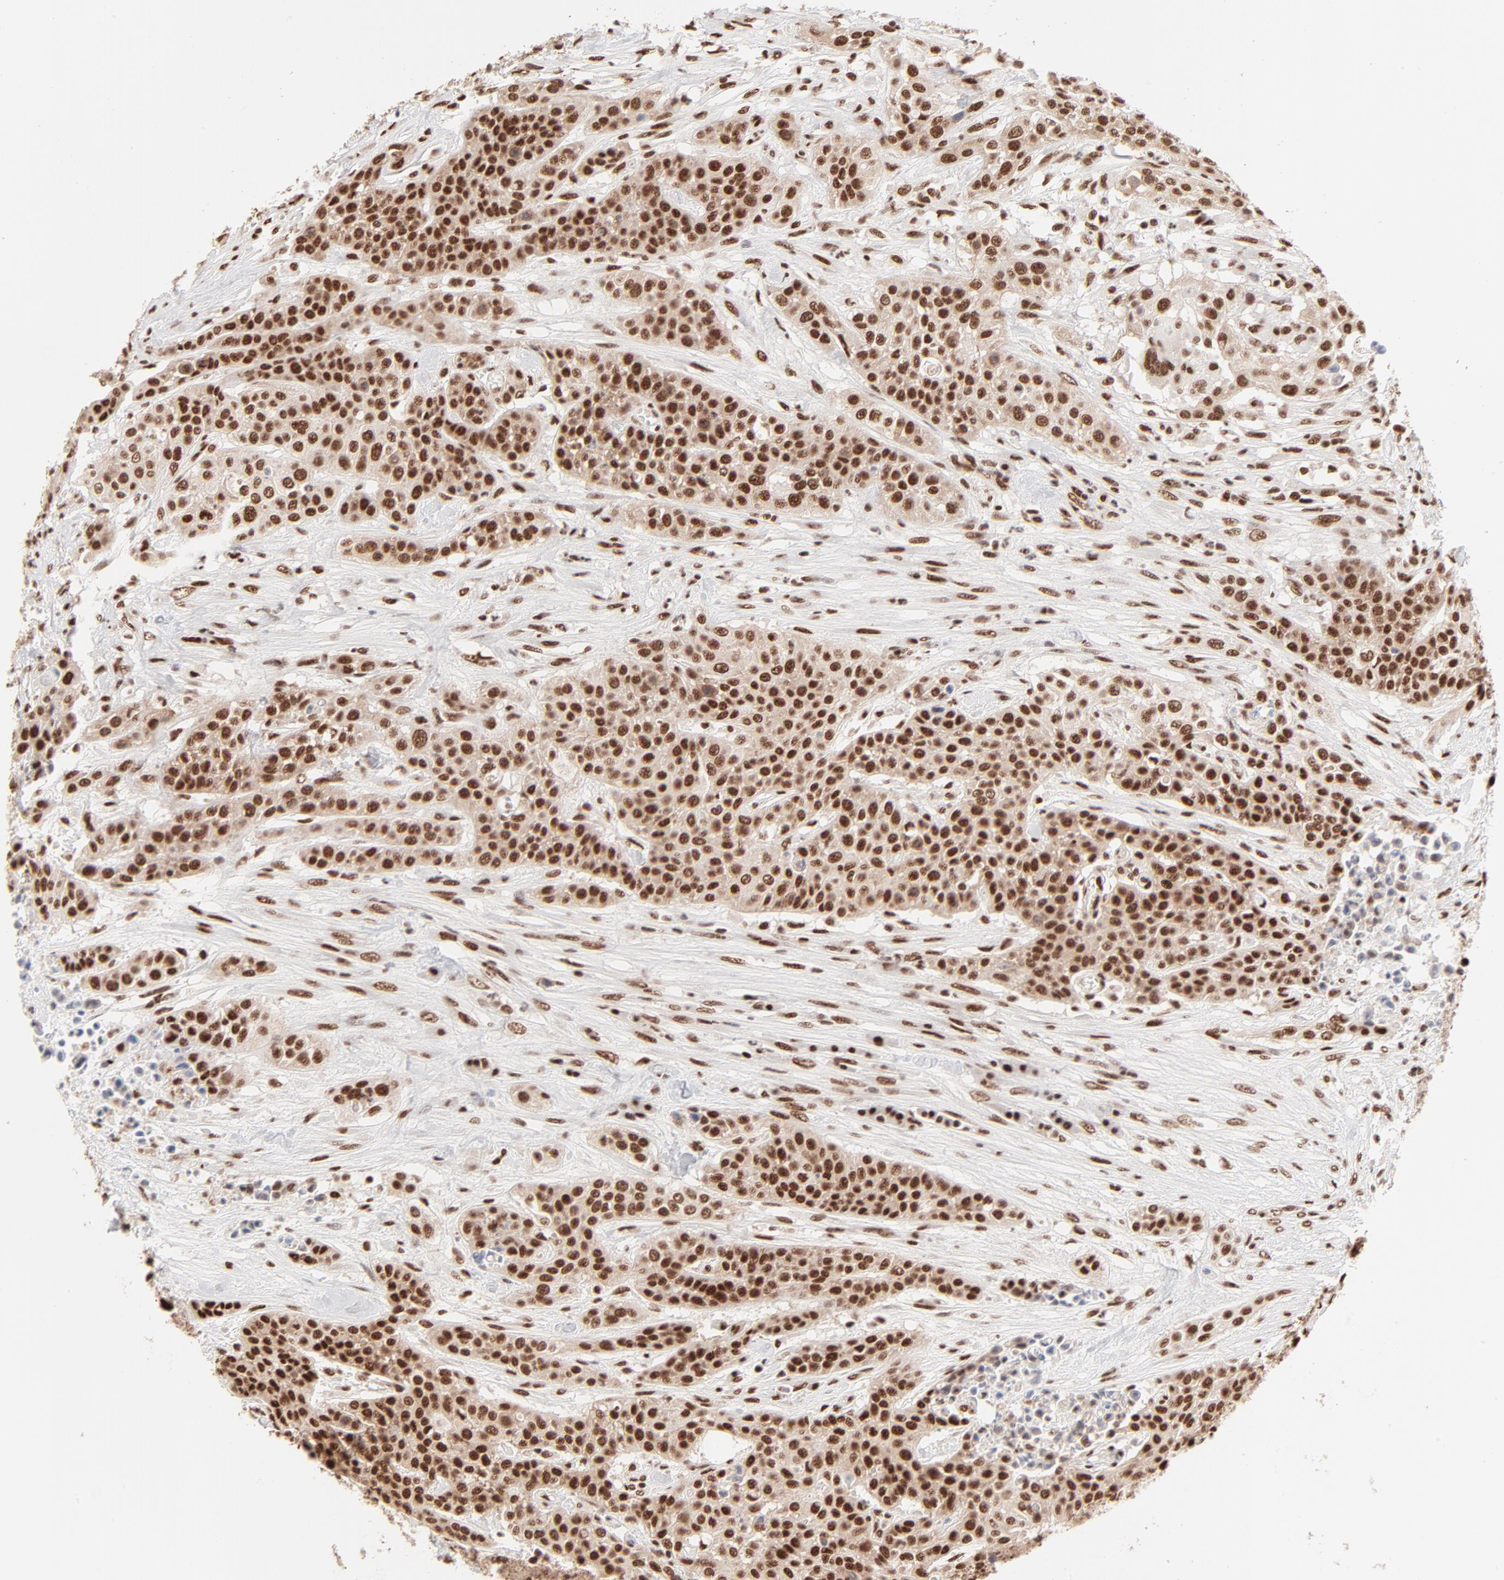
{"staining": {"intensity": "strong", "quantity": ">75%", "location": "nuclear"}, "tissue": "urothelial cancer", "cell_type": "Tumor cells", "image_type": "cancer", "snomed": [{"axis": "morphology", "description": "Urothelial carcinoma, High grade"}, {"axis": "topography", "description": "Urinary bladder"}], "caption": "Tumor cells demonstrate high levels of strong nuclear expression in about >75% of cells in human high-grade urothelial carcinoma.", "gene": "TARDBP", "patient": {"sex": "male", "age": 74}}